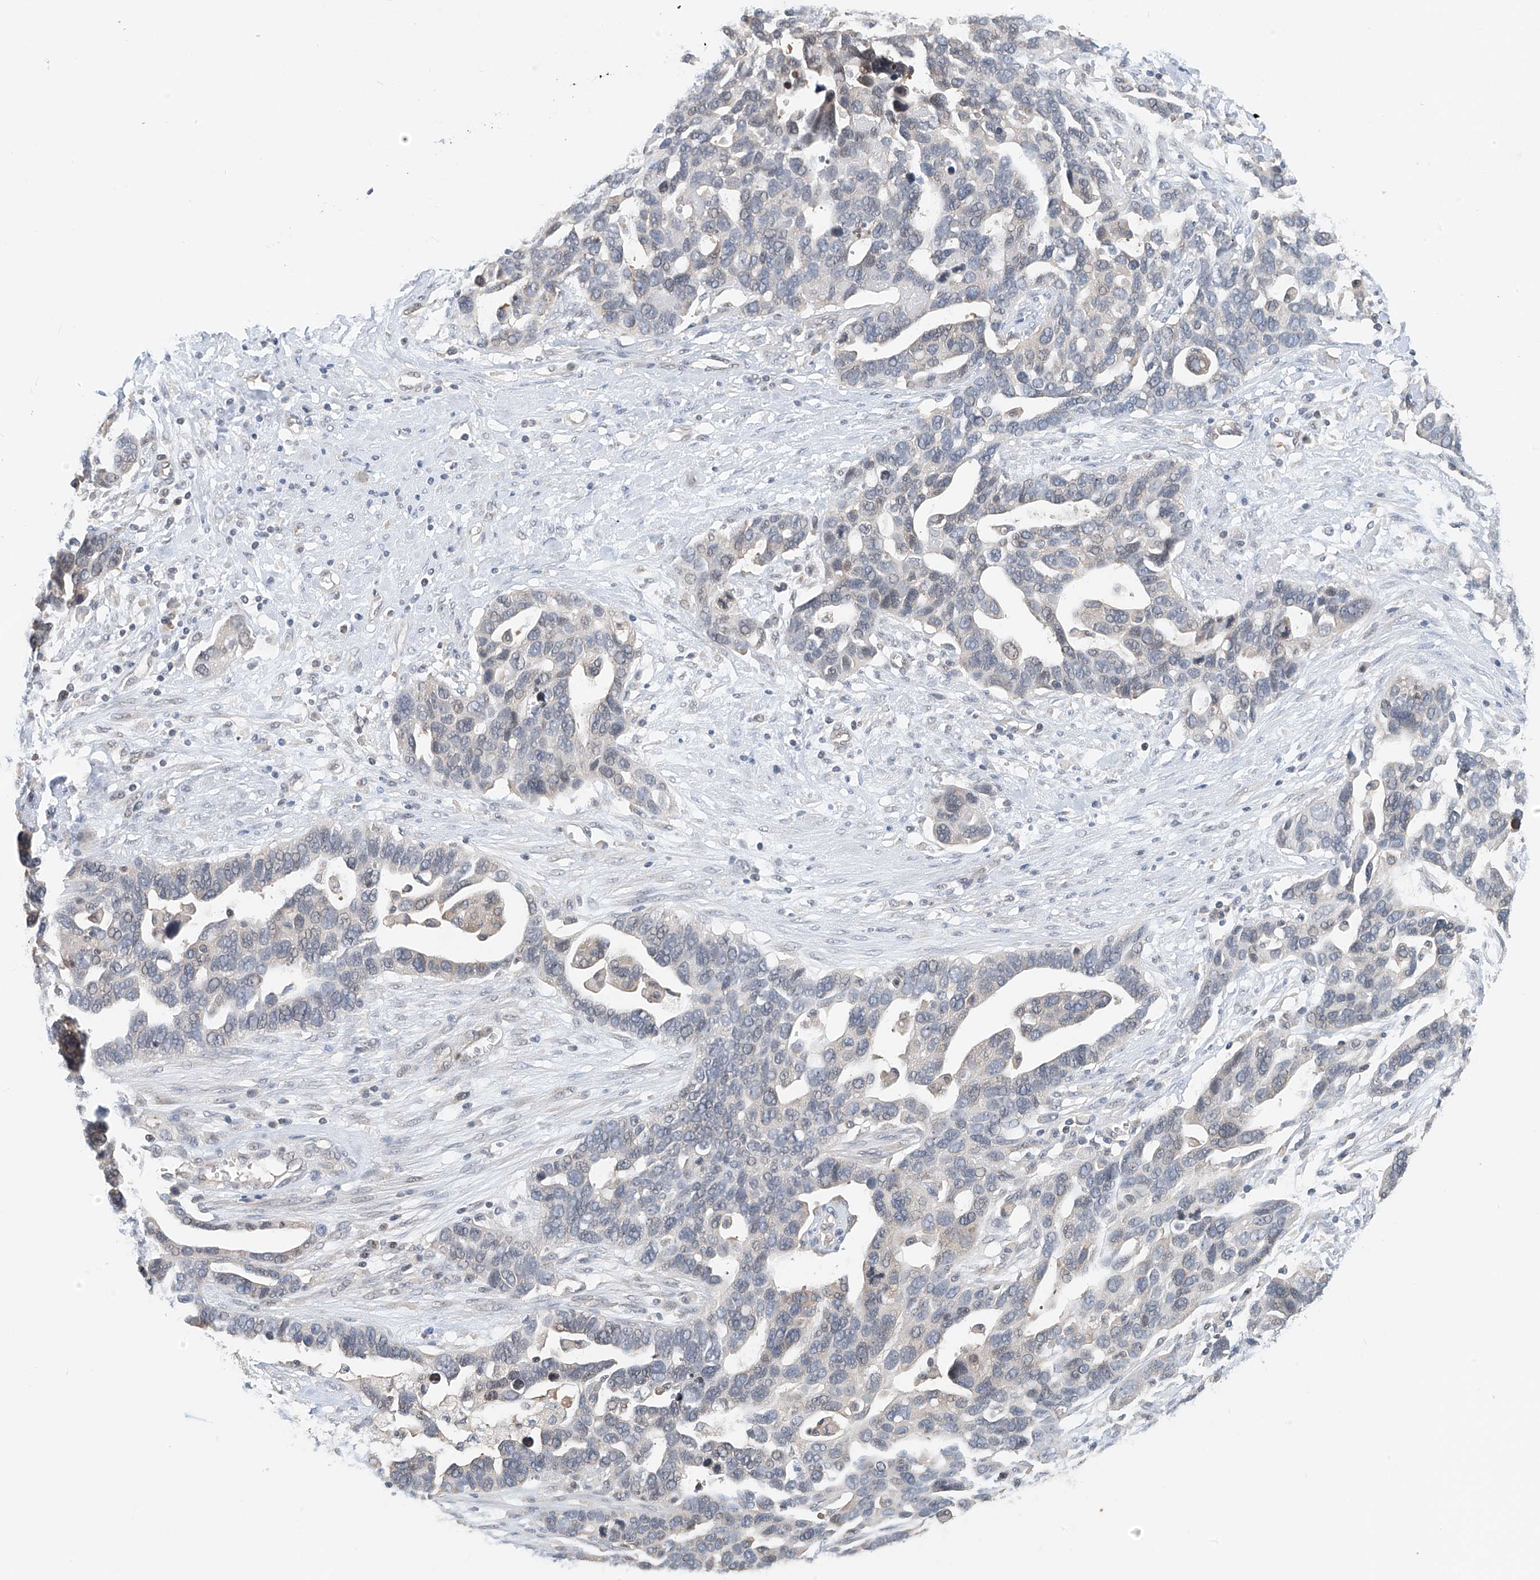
{"staining": {"intensity": "weak", "quantity": "<25%", "location": "cytoplasmic/membranous"}, "tissue": "ovarian cancer", "cell_type": "Tumor cells", "image_type": "cancer", "snomed": [{"axis": "morphology", "description": "Cystadenocarcinoma, serous, NOS"}, {"axis": "topography", "description": "Ovary"}], "caption": "Protein analysis of ovarian serous cystadenocarcinoma demonstrates no significant staining in tumor cells.", "gene": "PPA2", "patient": {"sex": "female", "age": 54}}